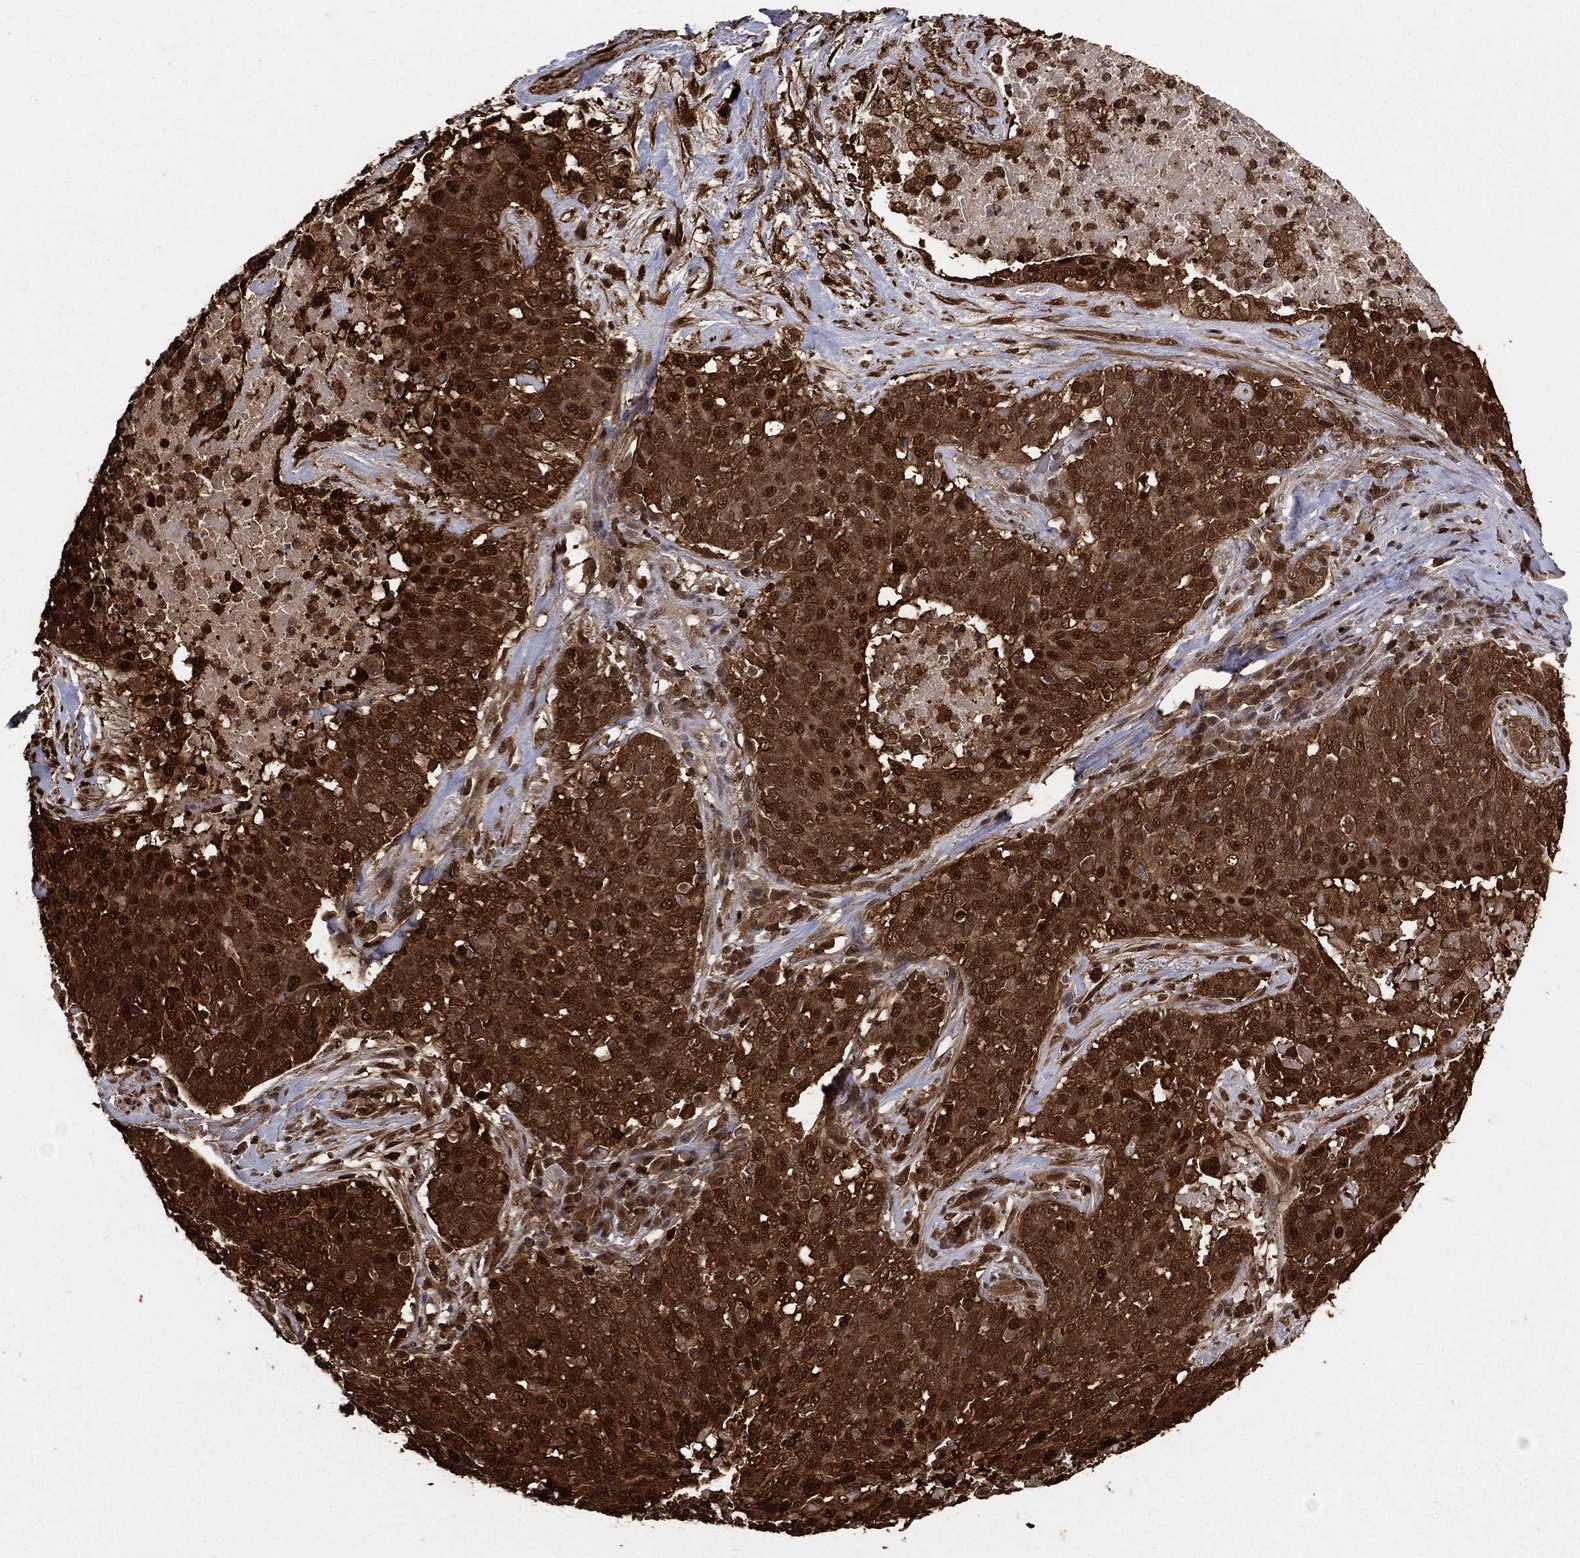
{"staining": {"intensity": "strong", "quantity": ">75%", "location": "cytoplasmic/membranous,nuclear"}, "tissue": "lung cancer", "cell_type": "Tumor cells", "image_type": "cancer", "snomed": [{"axis": "morphology", "description": "Squamous cell carcinoma, NOS"}, {"axis": "topography", "description": "Lung"}], "caption": "A micrograph showing strong cytoplasmic/membranous and nuclear expression in approximately >75% of tumor cells in lung cancer, as visualized by brown immunohistochemical staining.", "gene": "ENO1", "patient": {"sex": "male", "age": 82}}